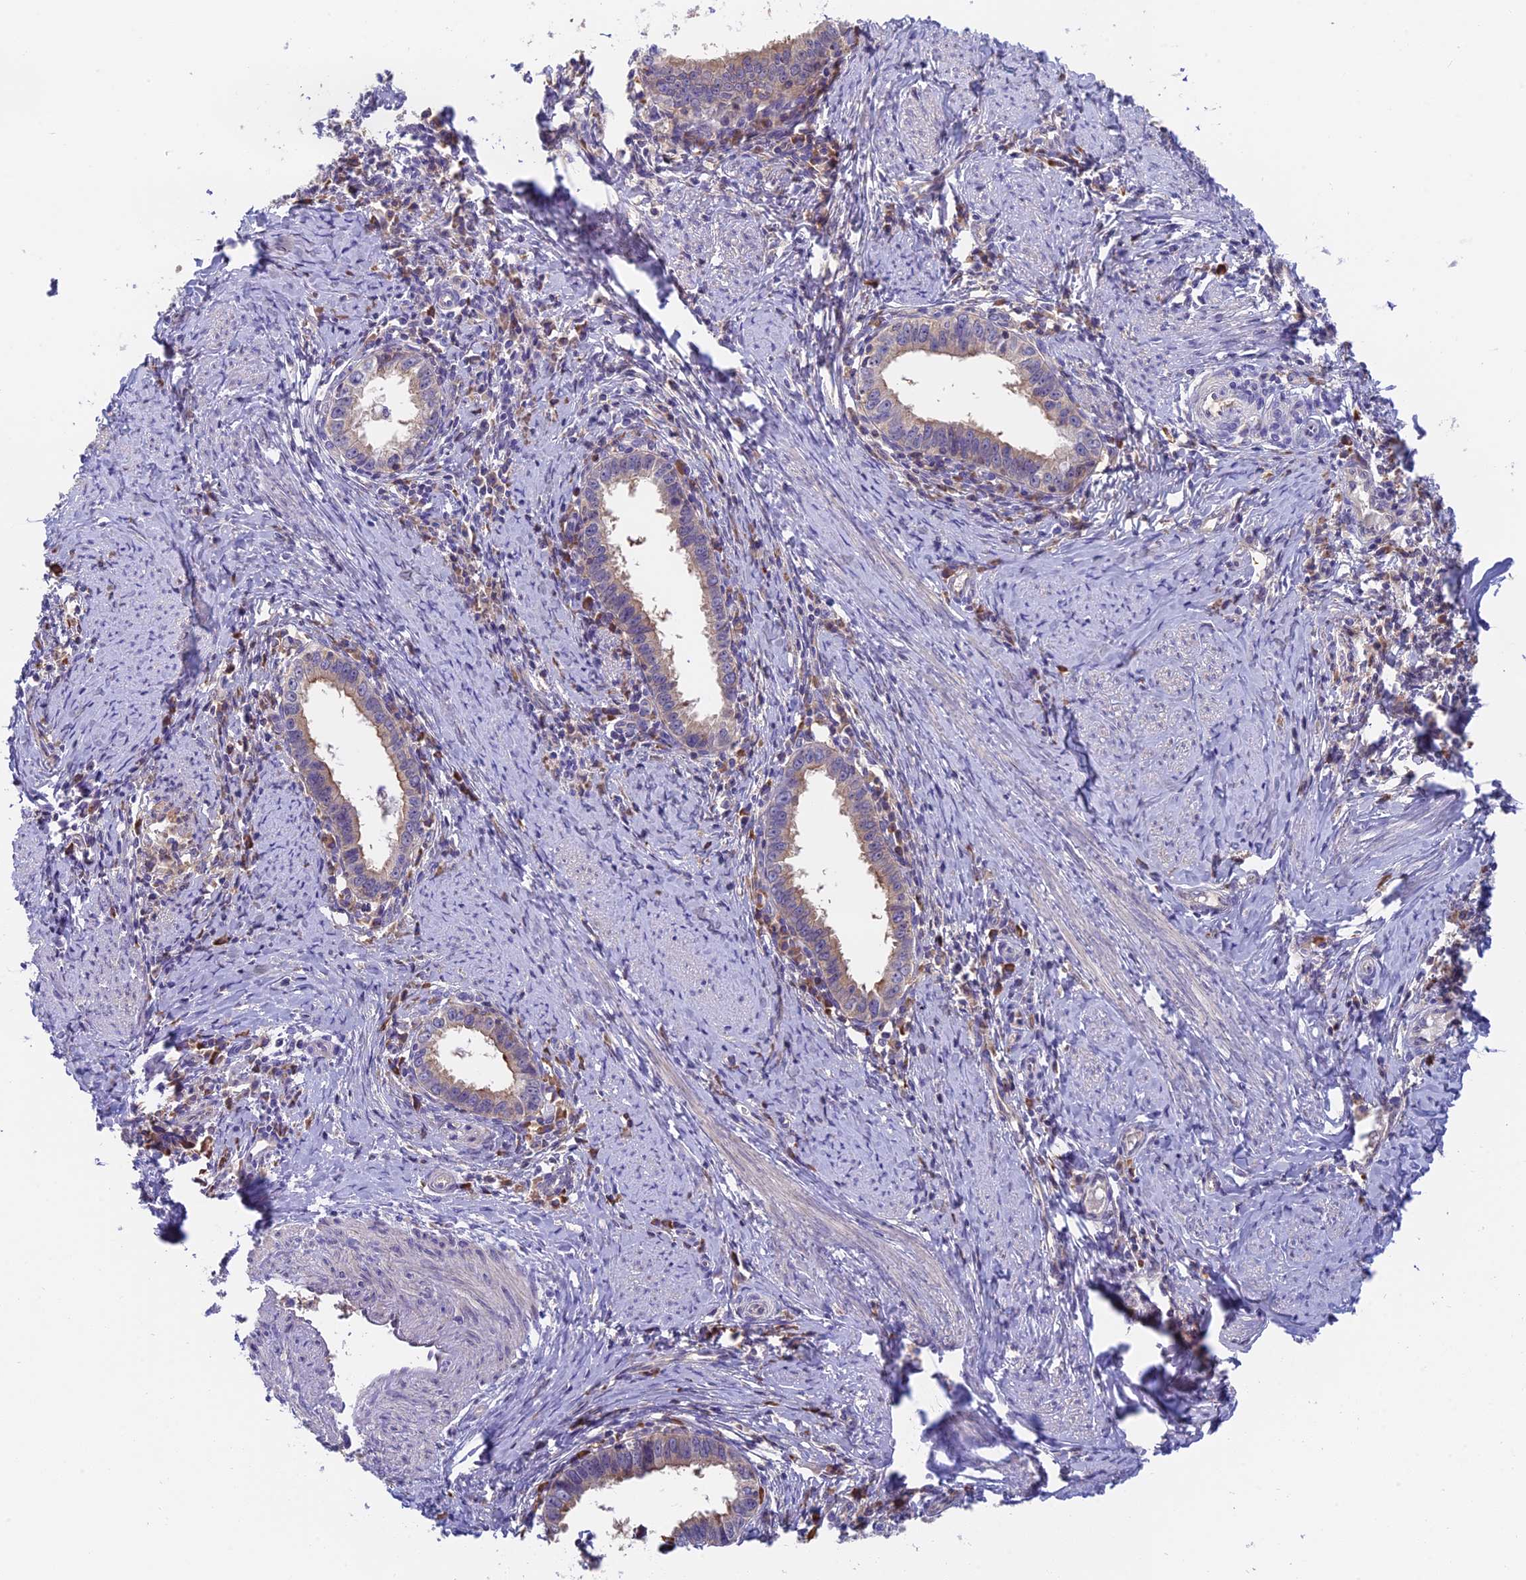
{"staining": {"intensity": "weak", "quantity": "<25%", "location": "cytoplasmic/membranous"}, "tissue": "cervical cancer", "cell_type": "Tumor cells", "image_type": "cancer", "snomed": [{"axis": "morphology", "description": "Adenocarcinoma, NOS"}, {"axis": "topography", "description": "Cervix"}], "caption": "IHC of human cervical adenocarcinoma reveals no expression in tumor cells.", "gene": "IPO5", "patient": {"sex": "female", "age": 36}}